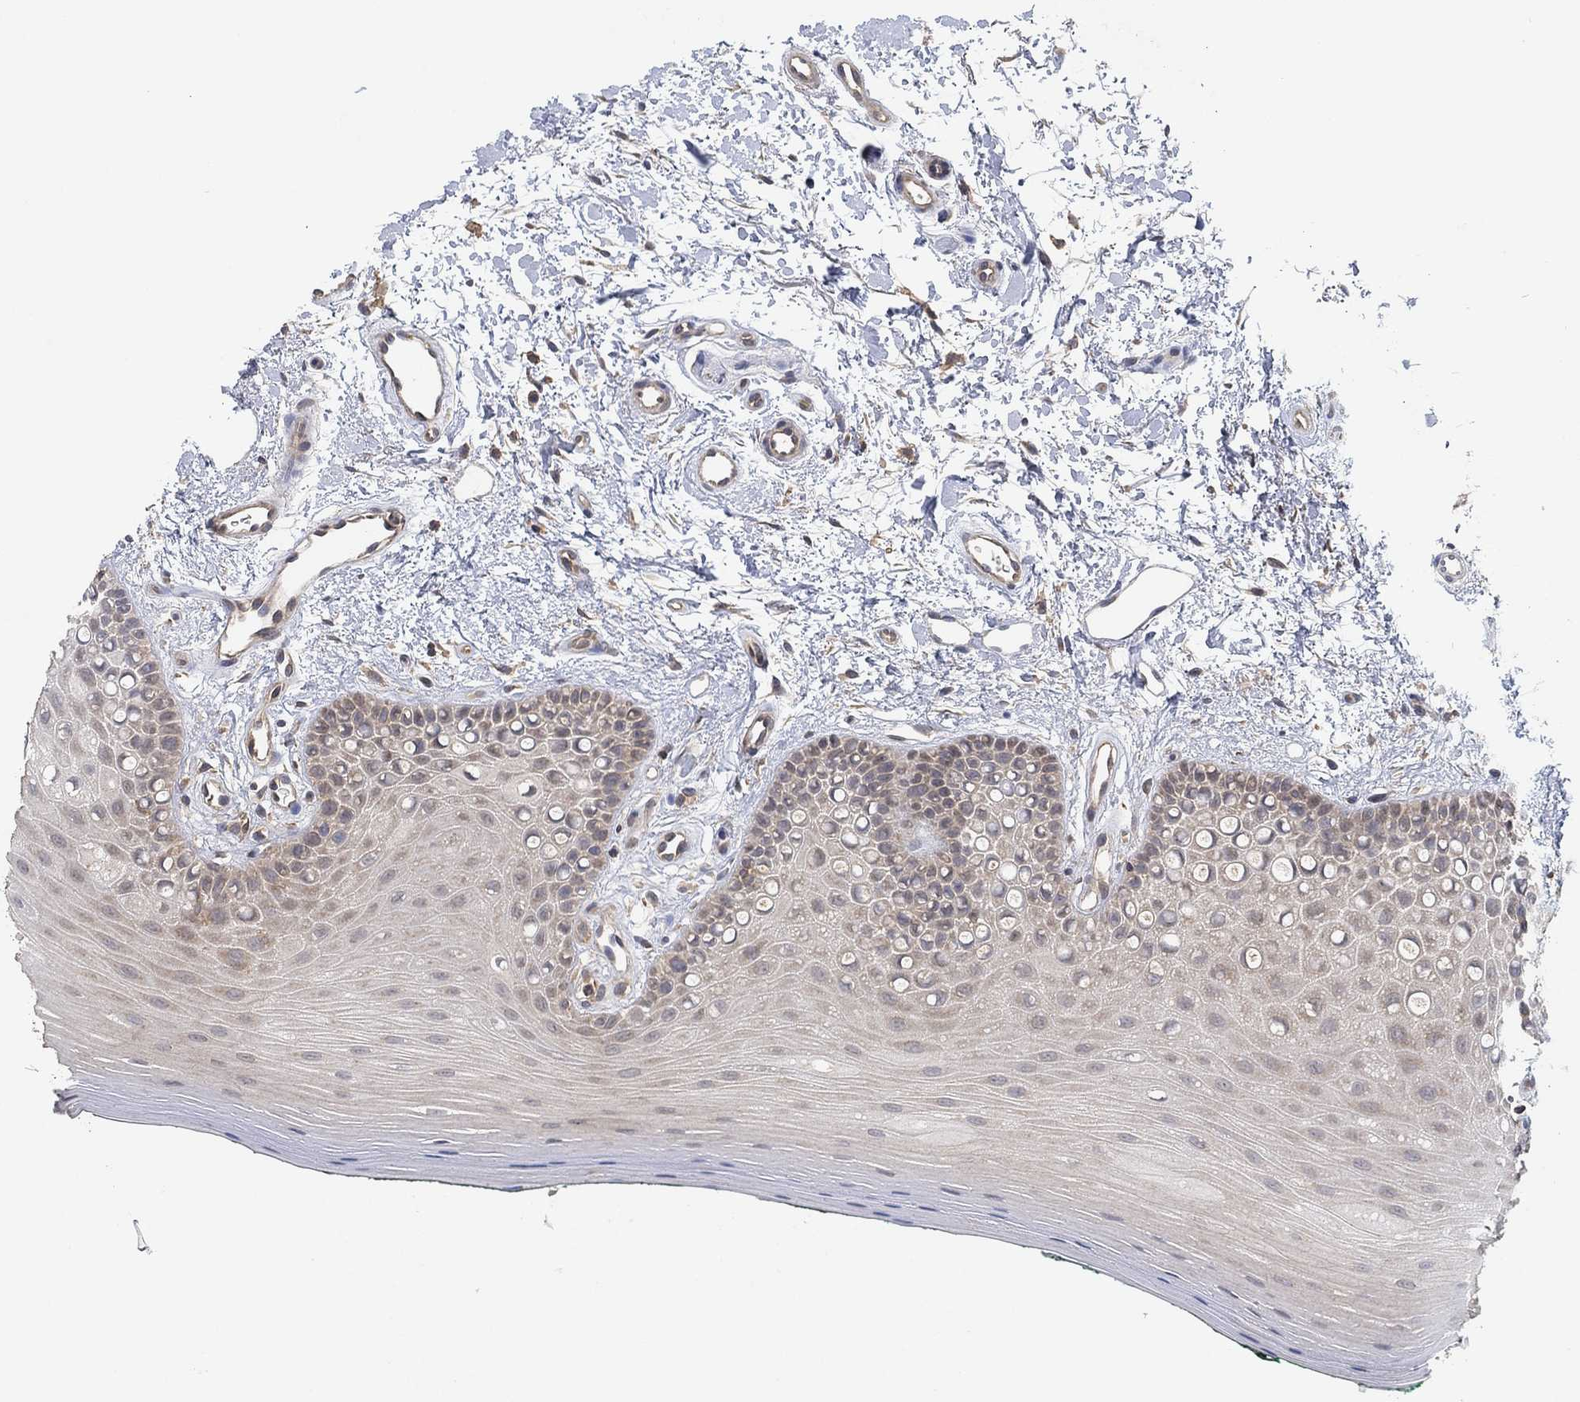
{"staining": {"intensity": "negative", "quantity": "none", "location": "none"}, "tissue": "oral mucosa", "cell_type": "Squamous epithelial cells", "image_type": "normal", "snomed": [{"axis": "morphology", "description": "Normal tissue, NOS"}, {"axis": "topography", "description": "Oral tissue"}], "caption": "The micrograph demonstrates no staining of squamous epithelial cells in normal oral mucosa.", "gene": "CCDC43", "patient": {"sex": "female", "age": 78}}